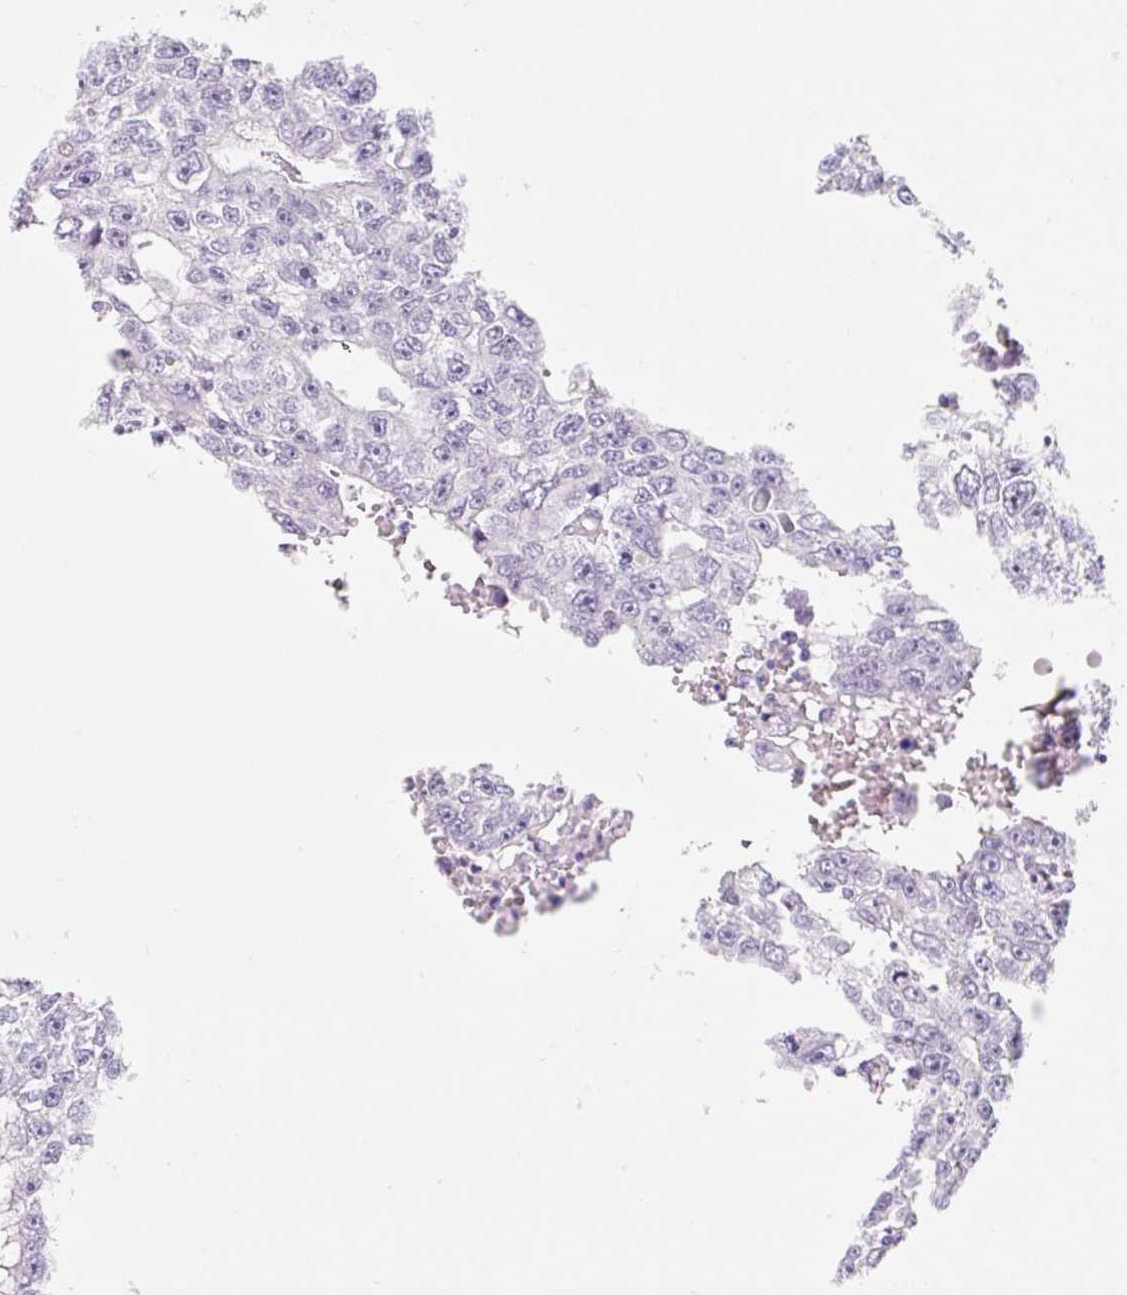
{"staining": {"intensity": "negative", "quantity": "none", "location": "none"}, "tissue": "testis cancer", "cell_type": "Tumor cells", "image_type": "cancer", "snomed": [{"axis": "morphology", "description": "Carcinoma, Embryonal, NOS"}, {"axis": "topography", "description": "Testis"}], "caption": "An image of human testis embryonal carcinoma is negative for staining in tumor cells.", "gene": "LYVE1", "patient": {"sex": "male", "age": 20}}